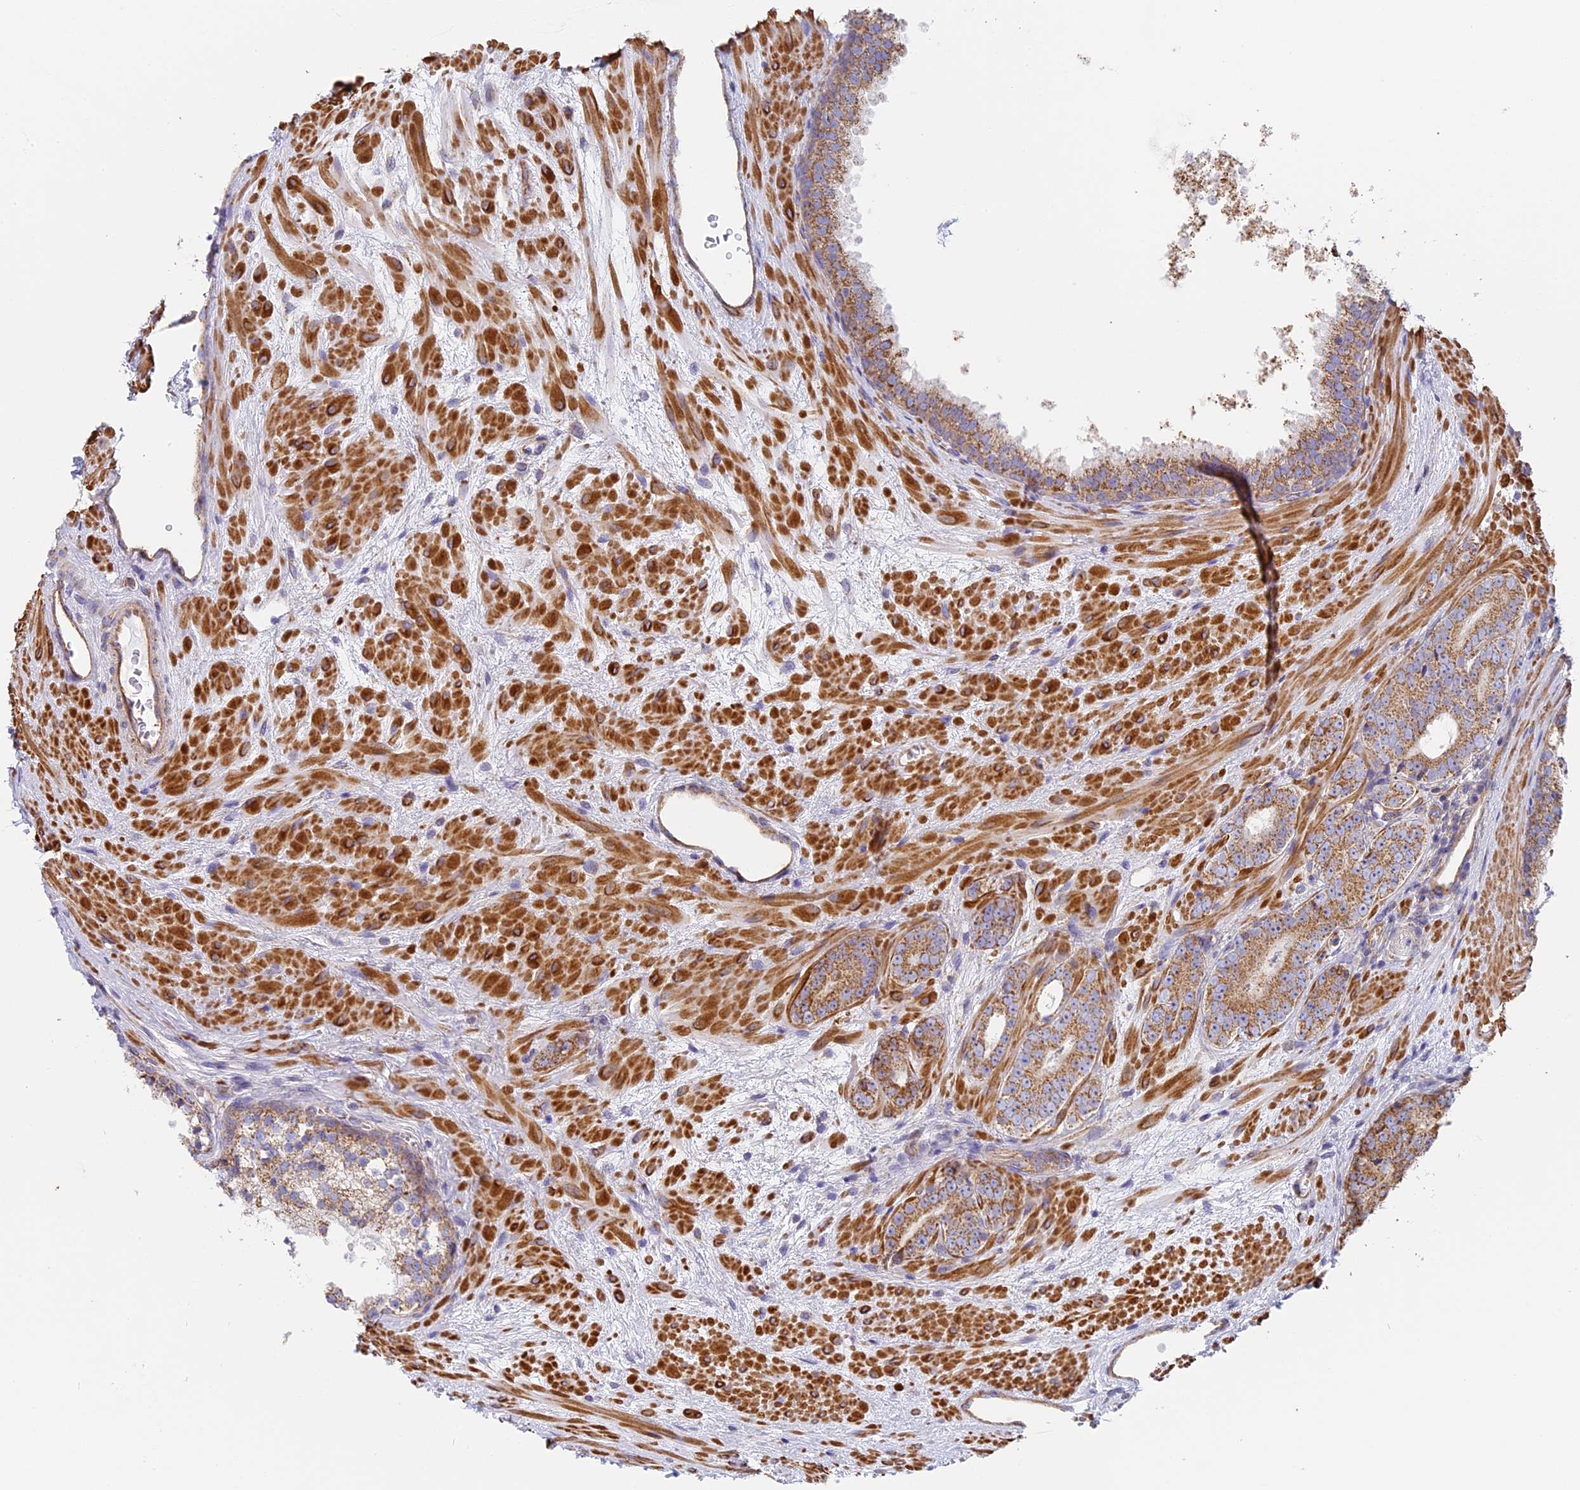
{"staining": {"intensity": "moderate", "quantity": ">75%", "location": "cytoplasmic/membranous"}, "tissue": "prostate cancer", "cell_type": "Tumor cells", "image_type": "cancer", "snomed": [{"axis": "morphology", "description": "Adenocarcinoma, High grade"}, {"axis": "topography", "description": "Prostate"}], "caption": "Immunohistochemistry (IHC) (DAB (3,3'-diaminobenzidine)) staining of prostate cancer demonstrates moderate cytoplasmic/membranous protein staining in approximately >75% of tumor cells.", "gene": "DDA1", "patient": {"sex": "male", "age": 56}}